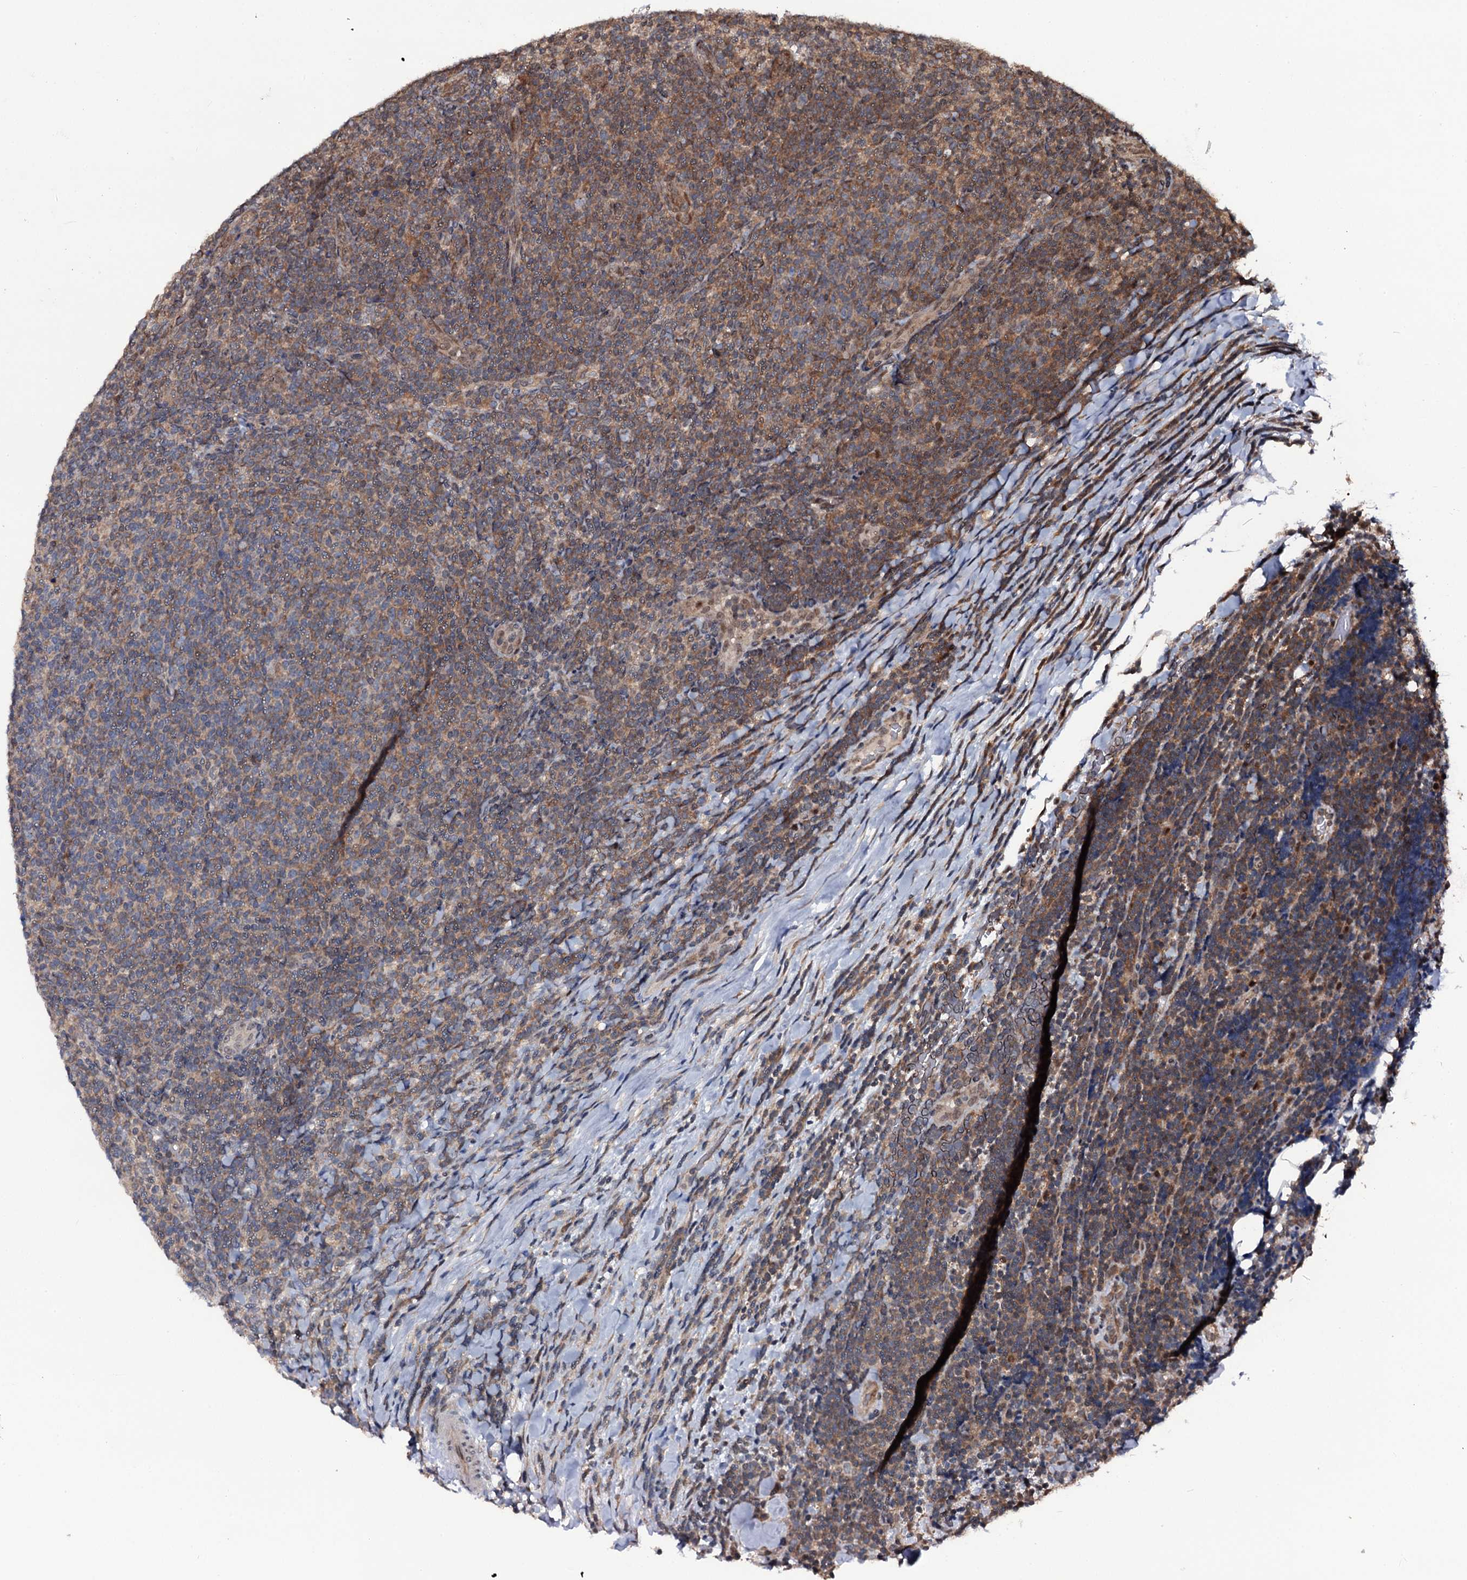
{"staining": {"intensity": "weak", "quantity": "25%-75%", "location": "cytoplasmic/membranous"}, "tissue": "lymphoma", "cell_type": "Tumor cells", "image_type": "cancer", "snomed": [{"axis": "morphology", "description": "Malignant lymphoma, non-Hodgkin's type, Low grade"}, {"axis": "topography", "description": "Lymph node"}], "caption": "Brown immunohistochemical staining in lymphoma reveals weak cytoplasmic/membranous expression in about 25%-75% of tumor cells.", "gene": "HDDC3", "patient": {"sex": "male", "age": 66}}